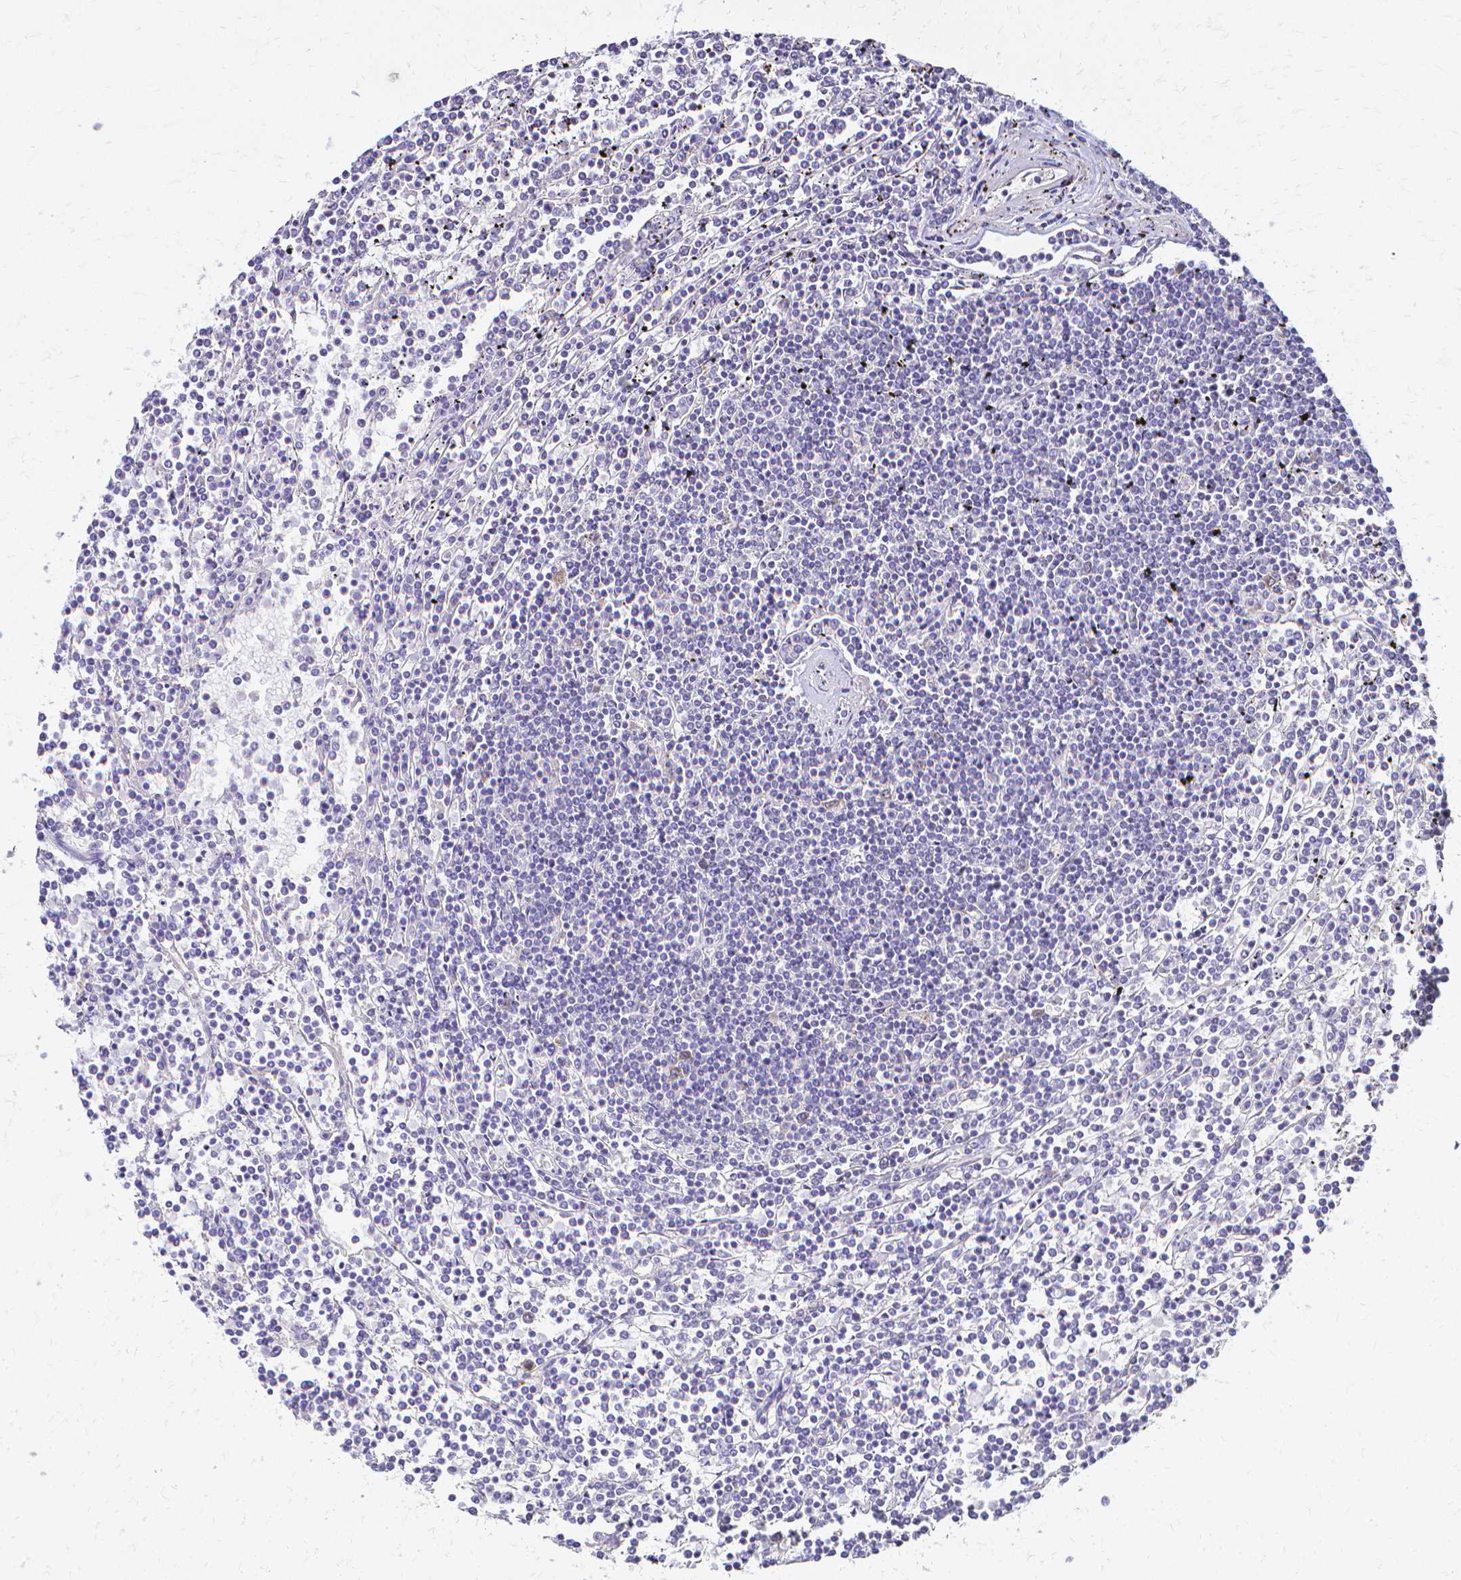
{"staining": {"intensity": "negative", "quantity": "none", "location": "none"}, "tissue": "lymphoma", "cell_type": "Tumor cells", "image_type": "cancer", "snomed": [{"axis": "morphology", "description": "Malignant lymphoma, non-Hodgkin's type, Low grade"}, {"axis": "topography", "description": "Spleen"}], "caption": "The micrograph shows no staining of tumor cells in malignant lymphoma, non-Hodgkin's type (low-grade).", "gene": "CCNB1", "patient": {"sex": "female", "age": 19}}